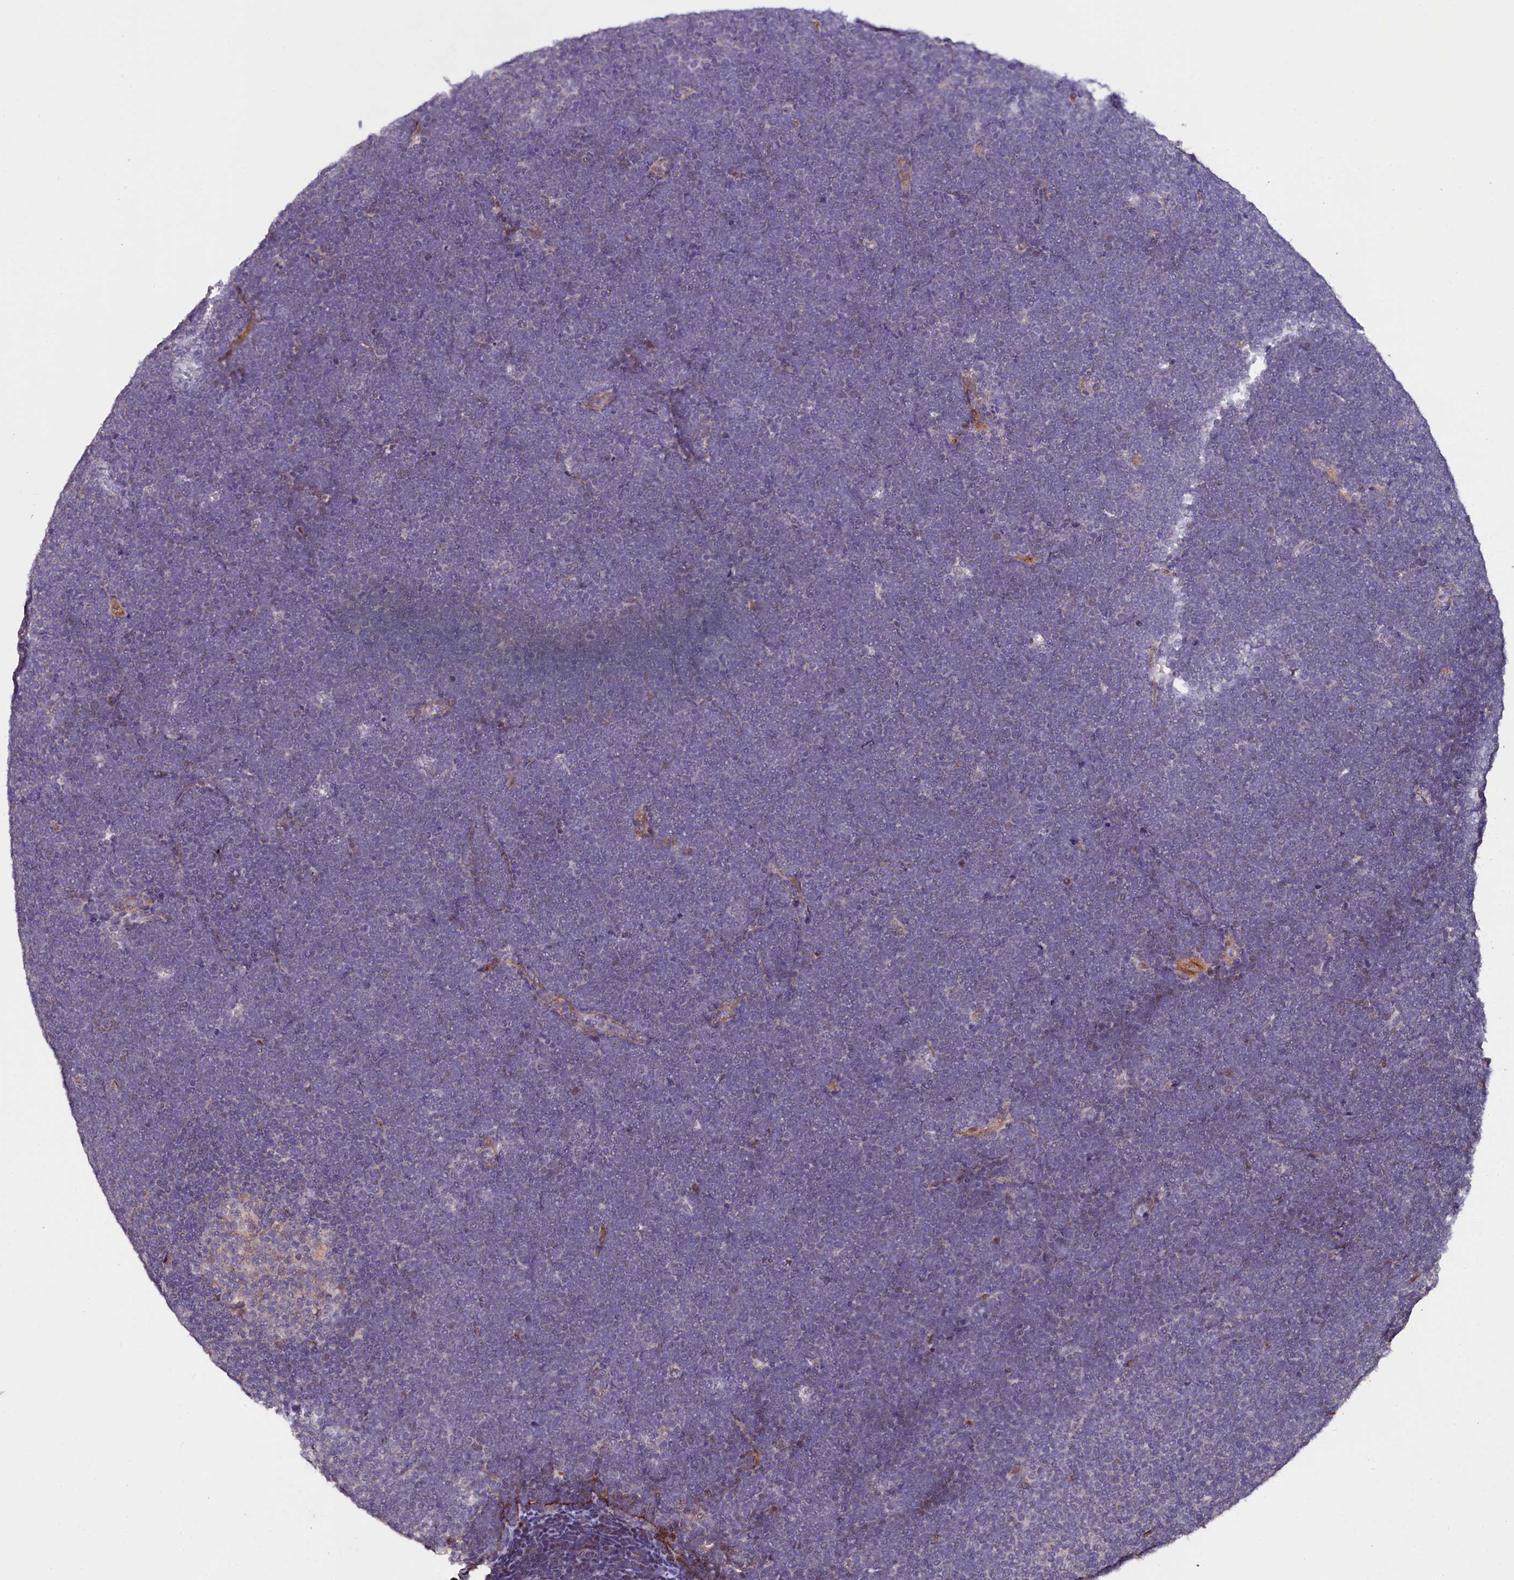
{"staining": {"intensity": "negative", "quantity": "none", "location": "none"}, "tissue": "lymphoma", "cell_type": "Tumor cells", "image_type": "cancer", "snomed": [{"axis": "morphology", "description": "Malignant lymphoma, non-Hodgkin's type, High grade"}, {"axis": "topography", "description": "Lymph node"}], "caption": "This is an immunohistochemistry histopathology image of lymphoma. There is no positivity in tumor cells.", "gene": "PALM", "patient": {"sex": "male", "age": 13}}